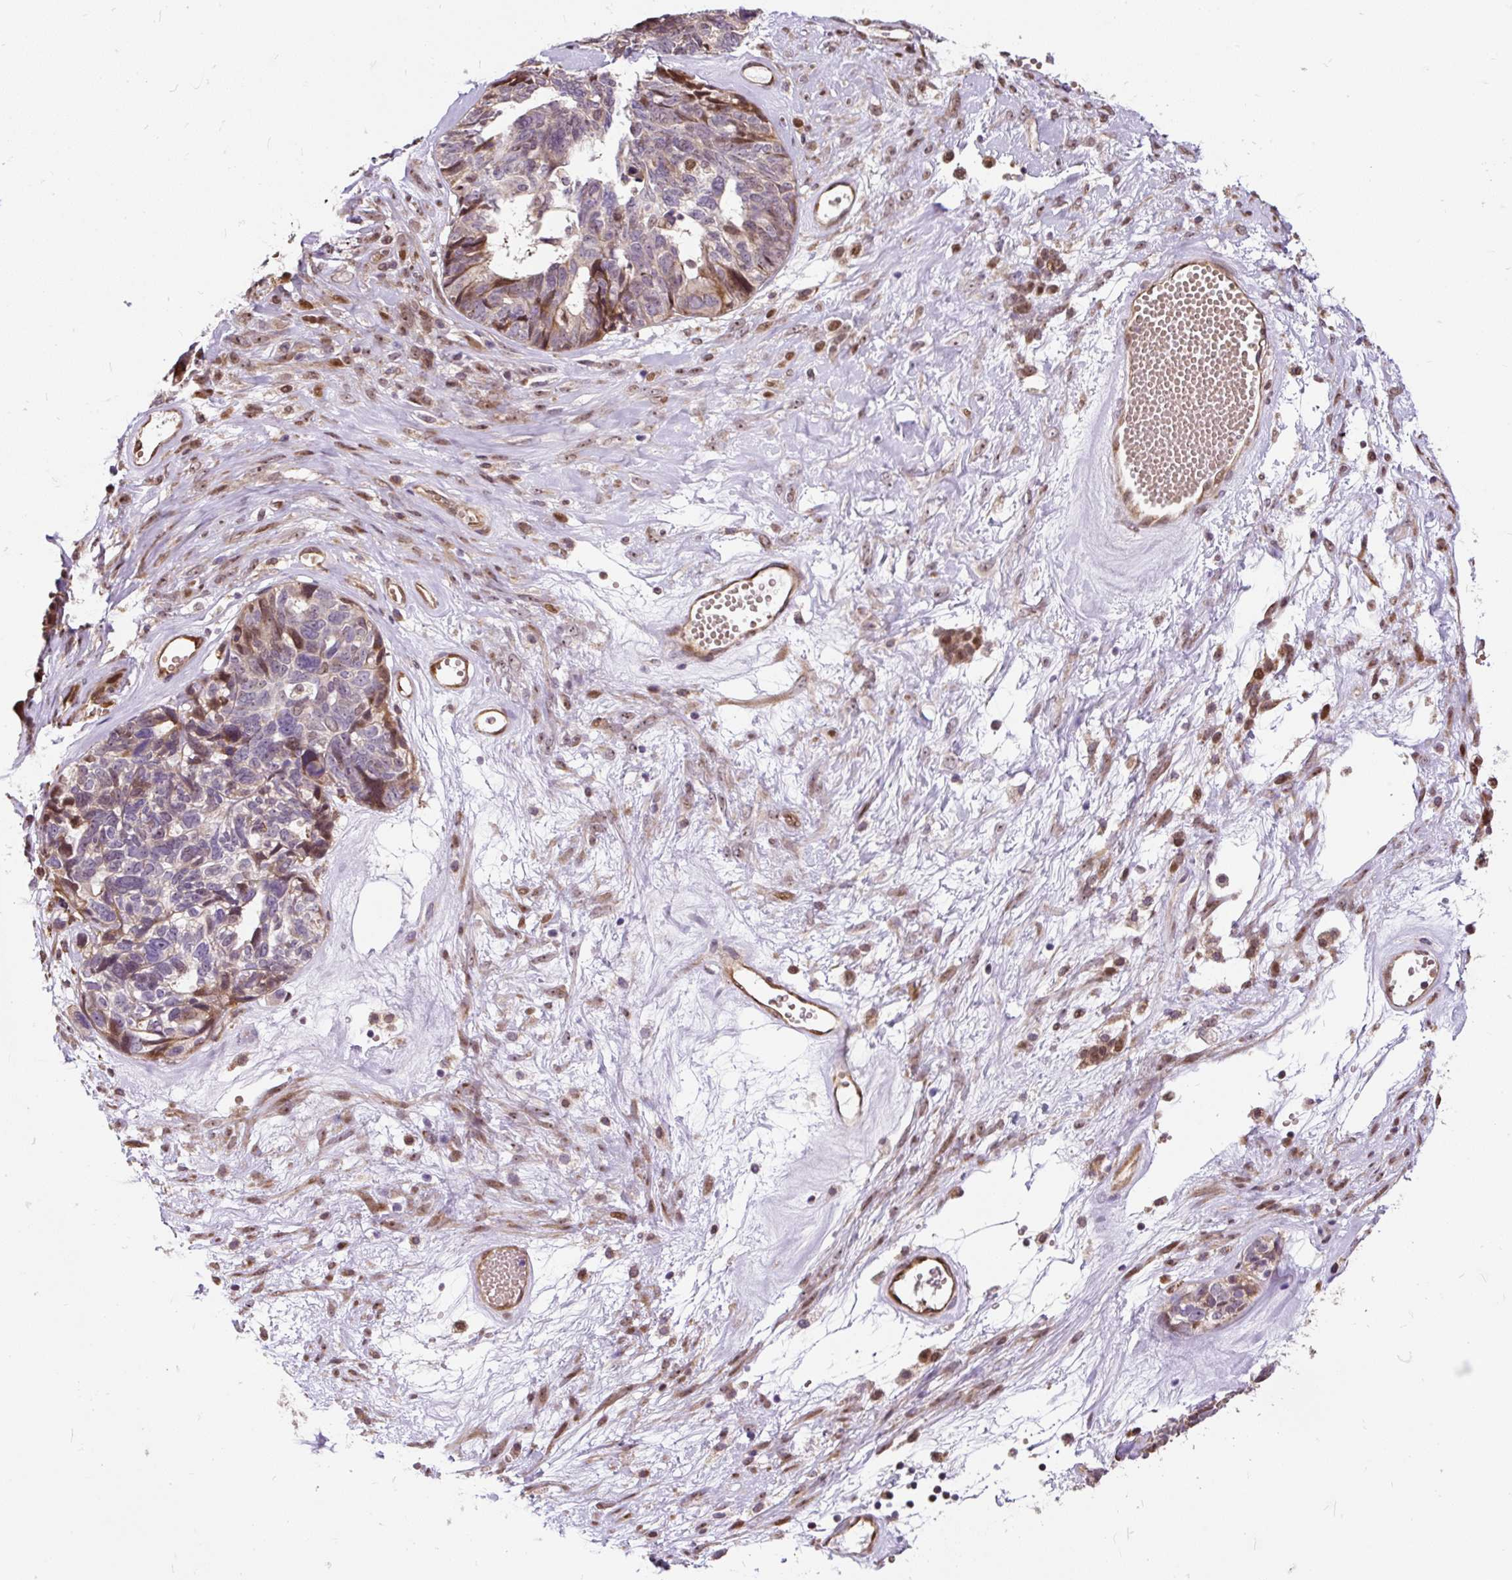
{"staining": {"intensity": "weak", "quantity": "25%-75%", "location": "cytoplasmic/membranous,nuclear"}, "tissue": "ovarian cancer", "cell_type": "Tumor cells", "image_type": "cancer", "snomed": [{"axis": "morphology", "description": "Cystadenocarcinoma, serous, NOS"}, {"axis": "topography", "description": "Ovary"}], "caption": "A brown stain labels weak cytoplasmic/membranous and nuclear positivity of a protein in human serous cystadenocarcinoma (ovarian) tumor cells. (DAB (3,3'-diaminobenzidine) IHC with brightfield microscopy, high magnification).", "gene": "PUS7L", "patient": {"sex": "female", "age": 79}}